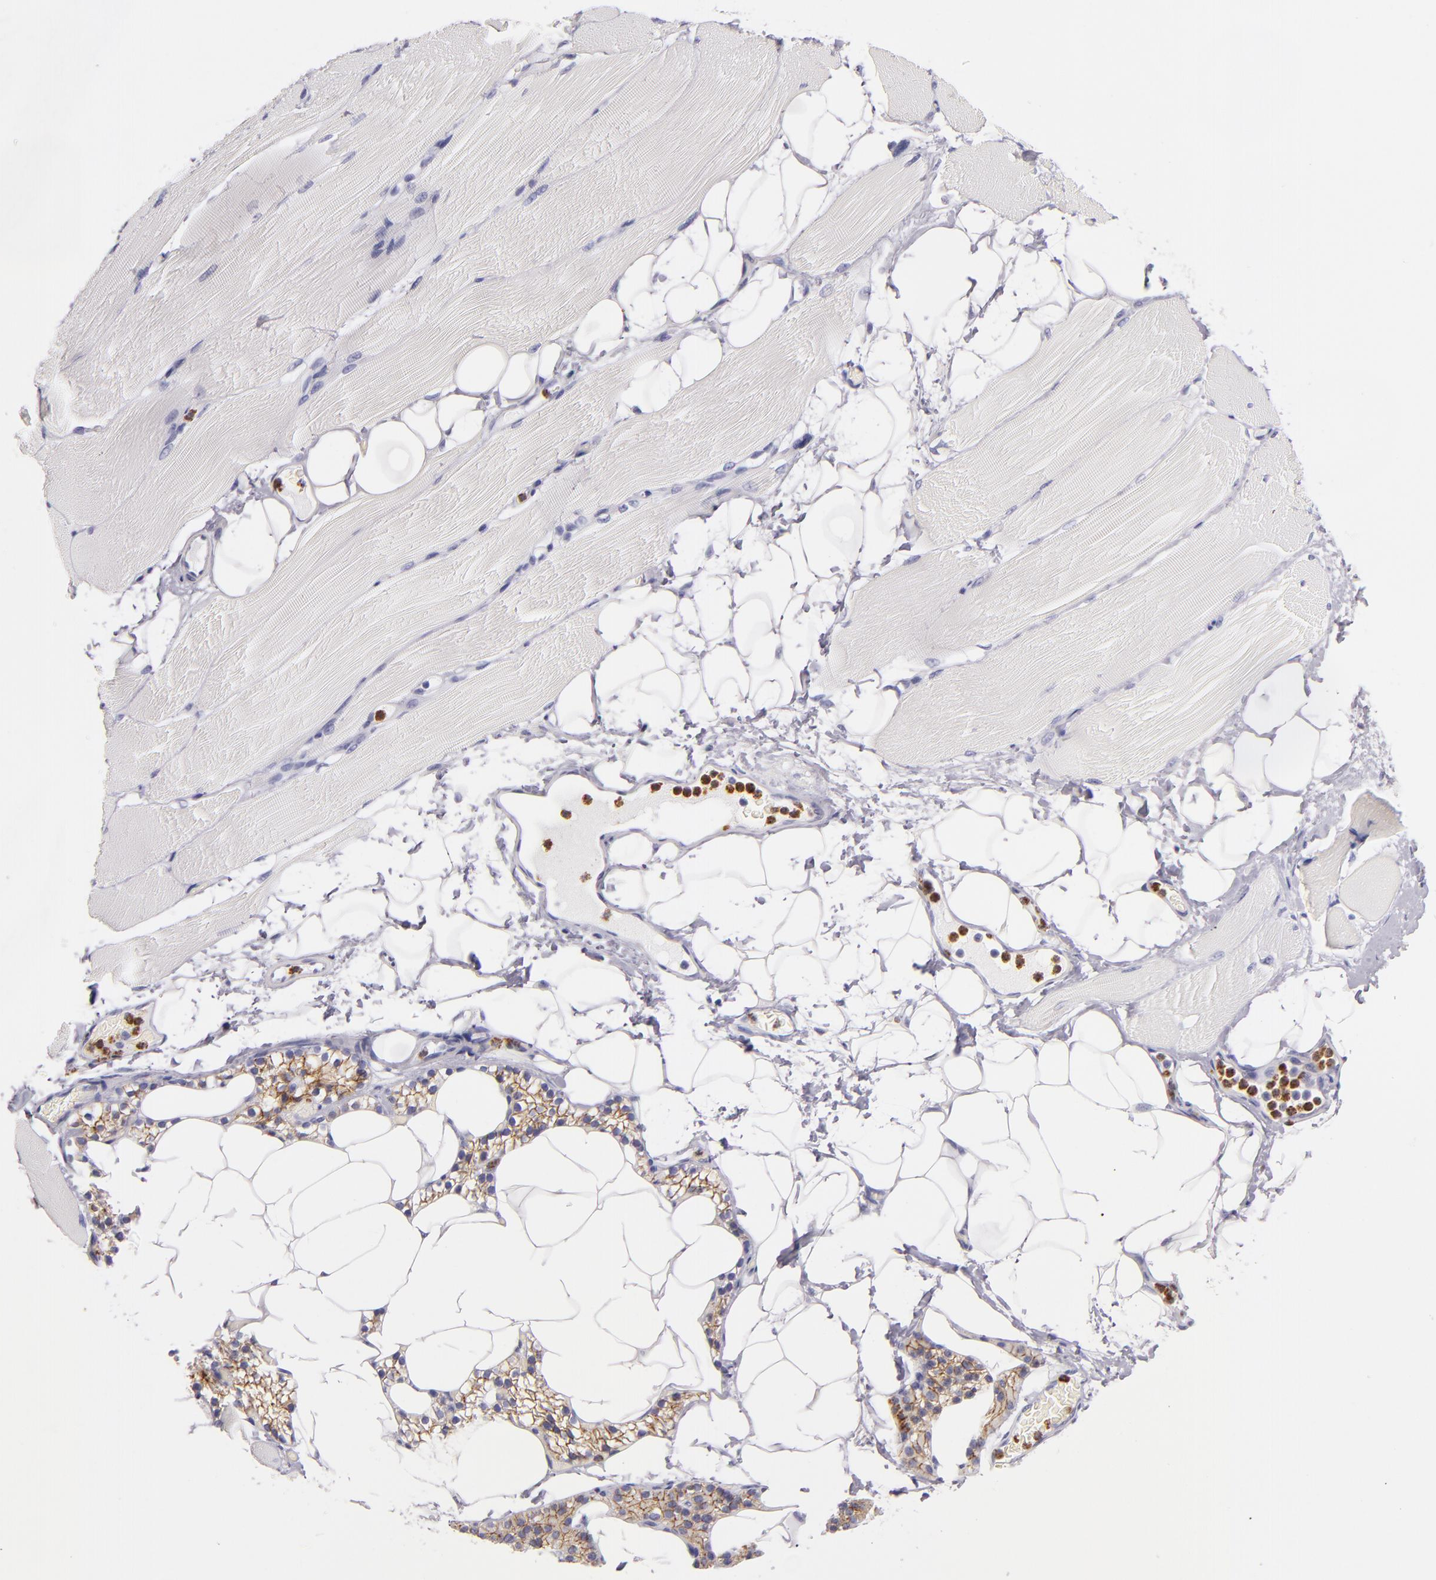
{"staining": {"intensity": "negative", "quantity": "none", "location": "none"}, "tissue": "skeletal muscle", "cell_type": "Myocytes", "image_type": "normal", "snomed": [{"axis": "morphology", "description": "Normal tissue, NOS"}, {"axis": "topography", "description": "Skeletal muscle"}, {"axis": "topography", "description": "Parathyroid gland"}], "caption": "Image shows no significant protein expression in myocytes of unremarkable skeletal muscle.", "gene": "CDH3", "patient": {"sex": "female", "age": 37}}